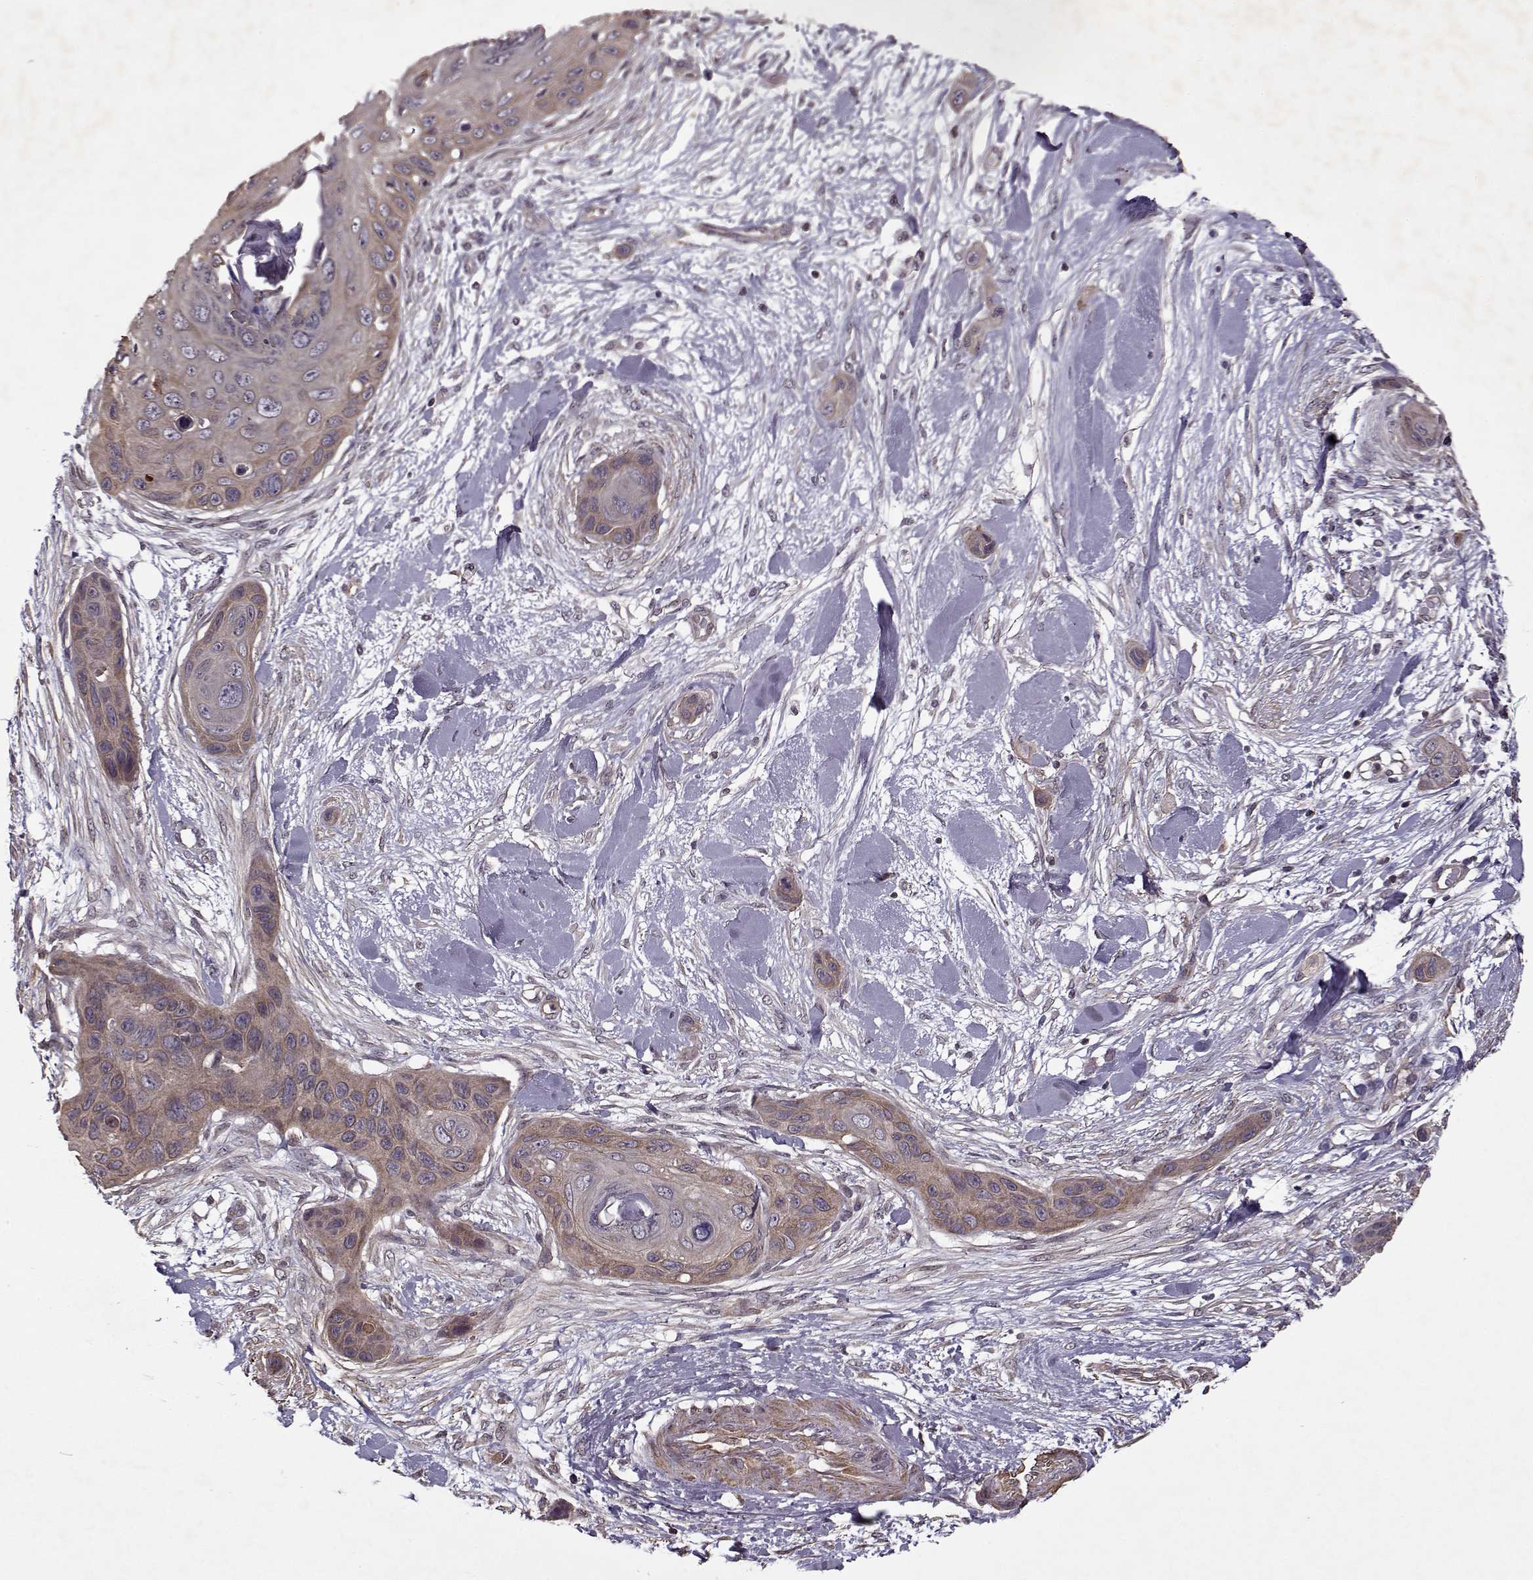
{"staining": {"intensity": "moderate", "quantity": ">75%", "location": "cytoplasmic/membranous"}, "tissue": "skin cancer", "cell_type": "Tumor cells", "image_type": "cancer", "snomed": [{"axis": "morphology", "description": "Squamous cell carcinoma, NOS"}, {"axis": "topography", "description": "Skin"}], "caption": "Skin cancer (squamous cell carcinoma) stained for a protein (brown) demonstrates moderate cytoplasmic/membranous positive expression in about >75% of tumor cells.", "gene": "KRT9", "patient": {"sex": "male", "age": 82}}